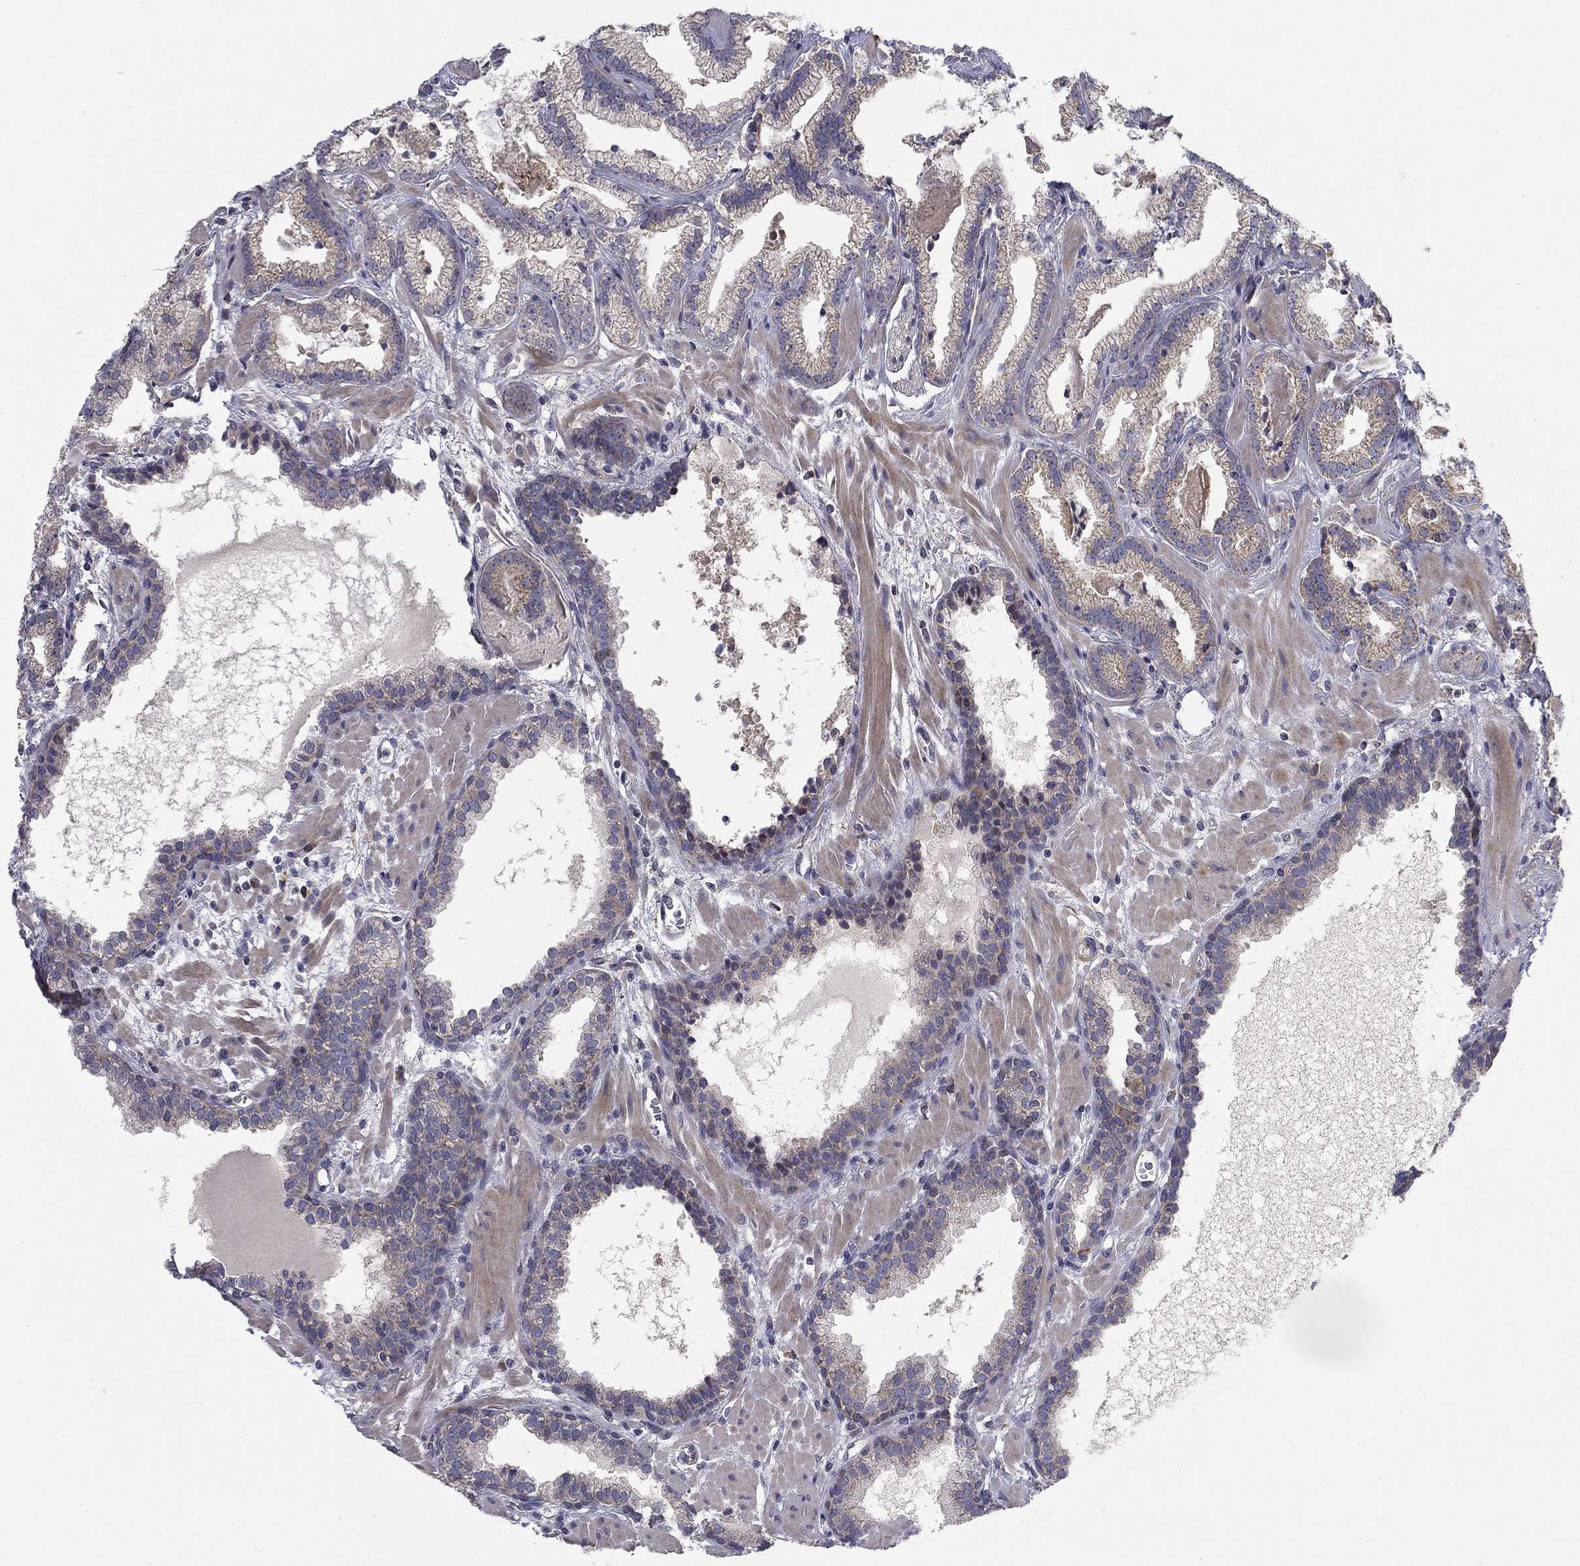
{"staining": {"intensity": "weak", "quantity": "25%-75%", "location": "cytoplasmic/membranous"}, "tissue": "prostate cancer", "cell_type": "Tumor cells", "image_type": "cancer", "snomed": [{"axis": "morphology", "description": "Adenocarcinoma, Low grade"}, {"axis": "topography", "description": "Prostate"}], "caption": "Immunohistochemistry (DAB) staining of human prostate cancer shows weak cytoplasmic/membranous protein staining in approximately 25%-75% of tumor cells.", "gene": "MMAA", "patient": {"sex": "male", "age": 68}}